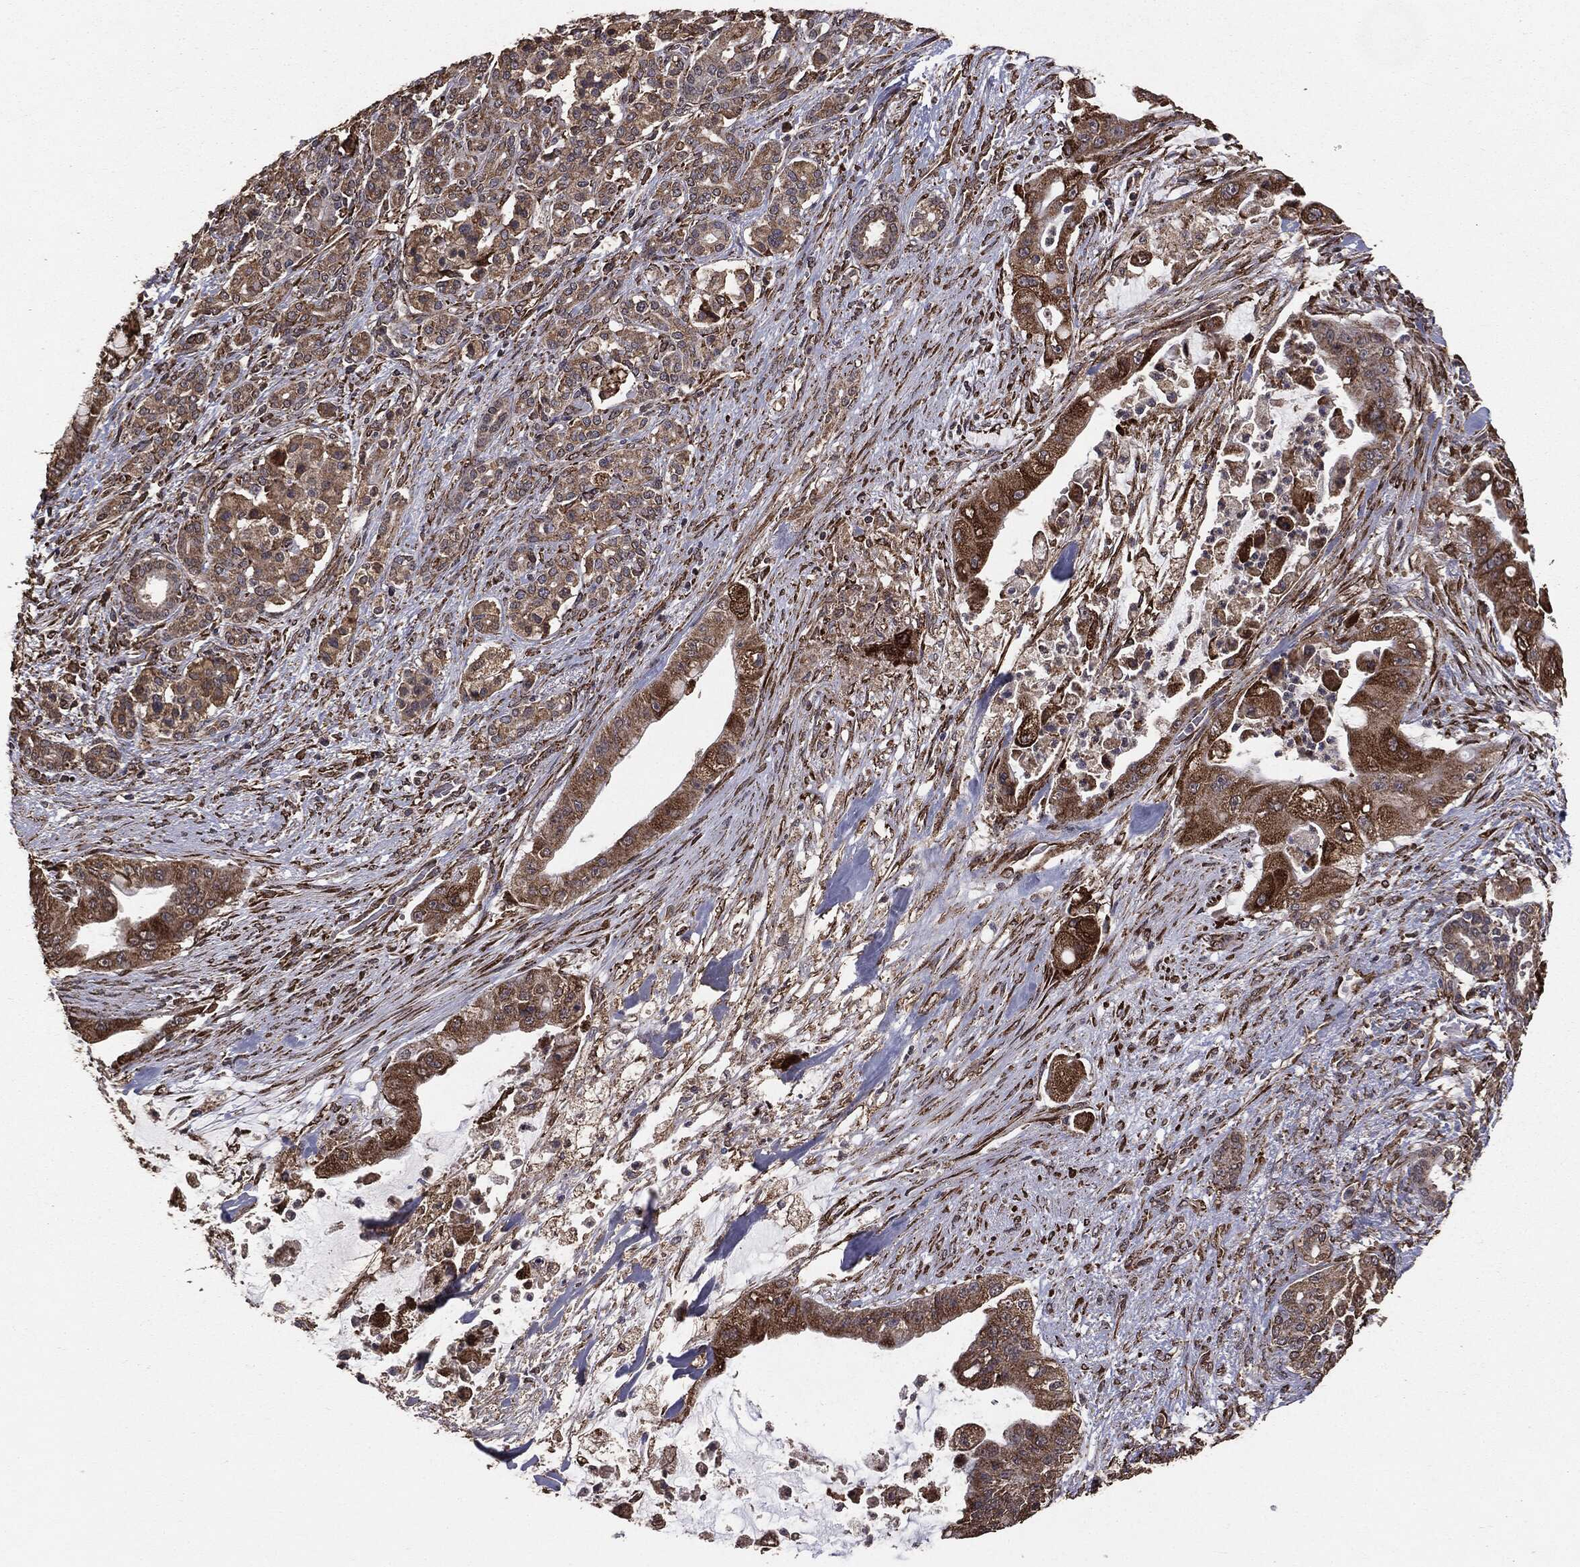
{"staining": {"intensity": "moderate", "quantity": ">75%", "location": "cytoplasmic/membranous"}, "tissue": "pancreatic cancer", "cell_type": "Tumor cells", "image_type": "cancer", "snomed": [{"axis": "morphology", "description": "Normal tissue, NOS"}, {"axis": "morphology", "description": "Inflammation, NOS"}, {"axis": "morphology", "description": "Adenocarcinoma, NOS"}, {"axis": "topography", "description": "Pancreas"}], "caption": "Immunohistochemical staining of human adenocarcinoma (pancreatic) demonstrates medium levels of moderate cytoplasmic/membranous staining in approximately >75% of tumor cells. The staining is performed using DAB brown chromogen to label protein expression. The nuclei are counter-stained blue using hematoxylin.", "gene": "MTOR", "patient": {"sex": "male", "age": 57}}